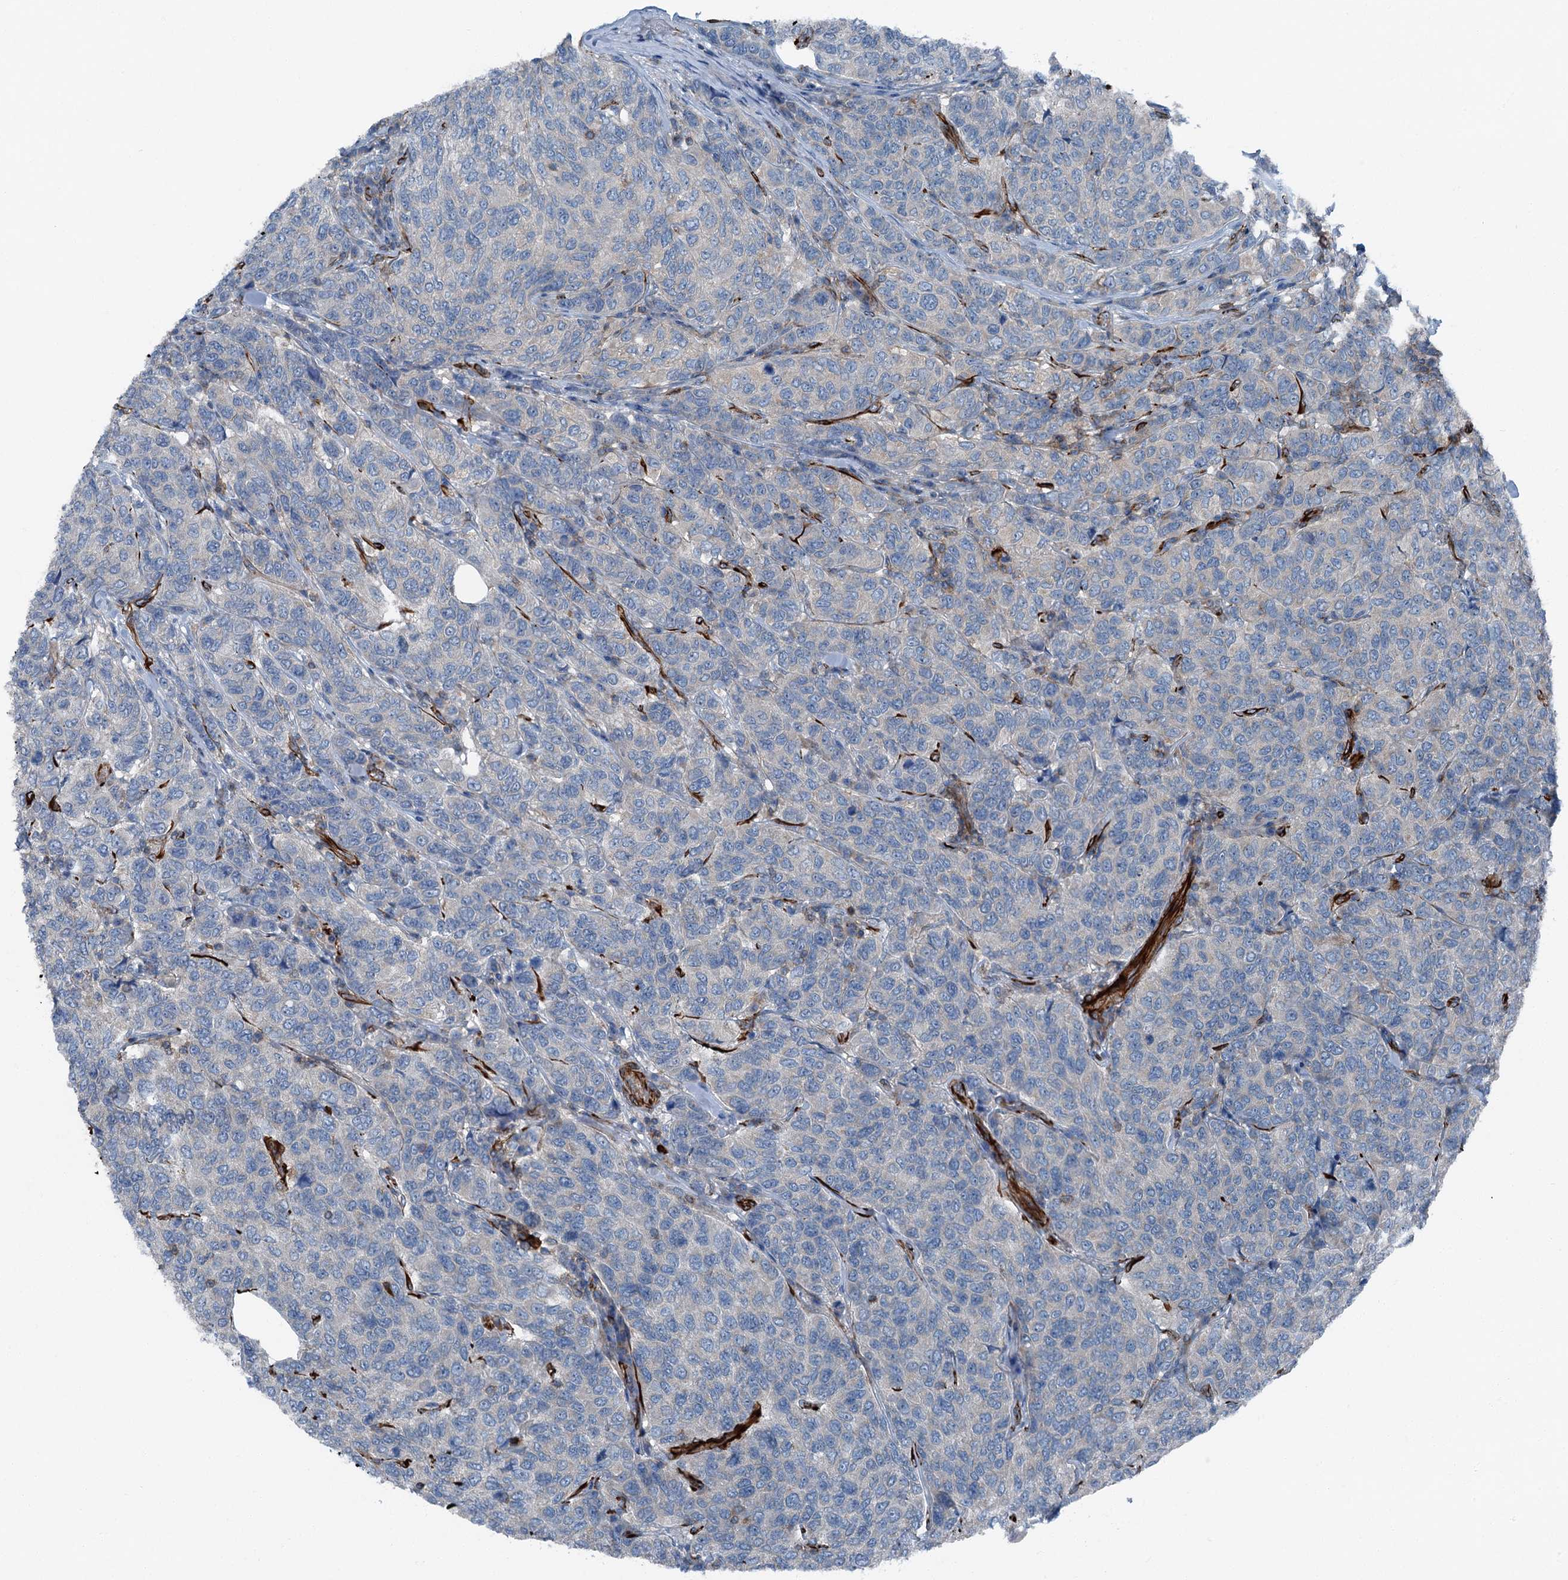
{"staining": {"intensity": "negative", "quantity": "none", "location": "none"}, "tissue": "breast cancer", "cell_type": "Tumor cells", "image_type": "cancer", "snomed": [{"axis": "morphology", "description": "Duct carcinoma"}, {"axis": "topography", "description": "Breast"}], "caption": "Tumor cells are negative for brown protein staining in breast cancer.", "gene": "AXL", "patient": {"sex": "female", "age": 55}}